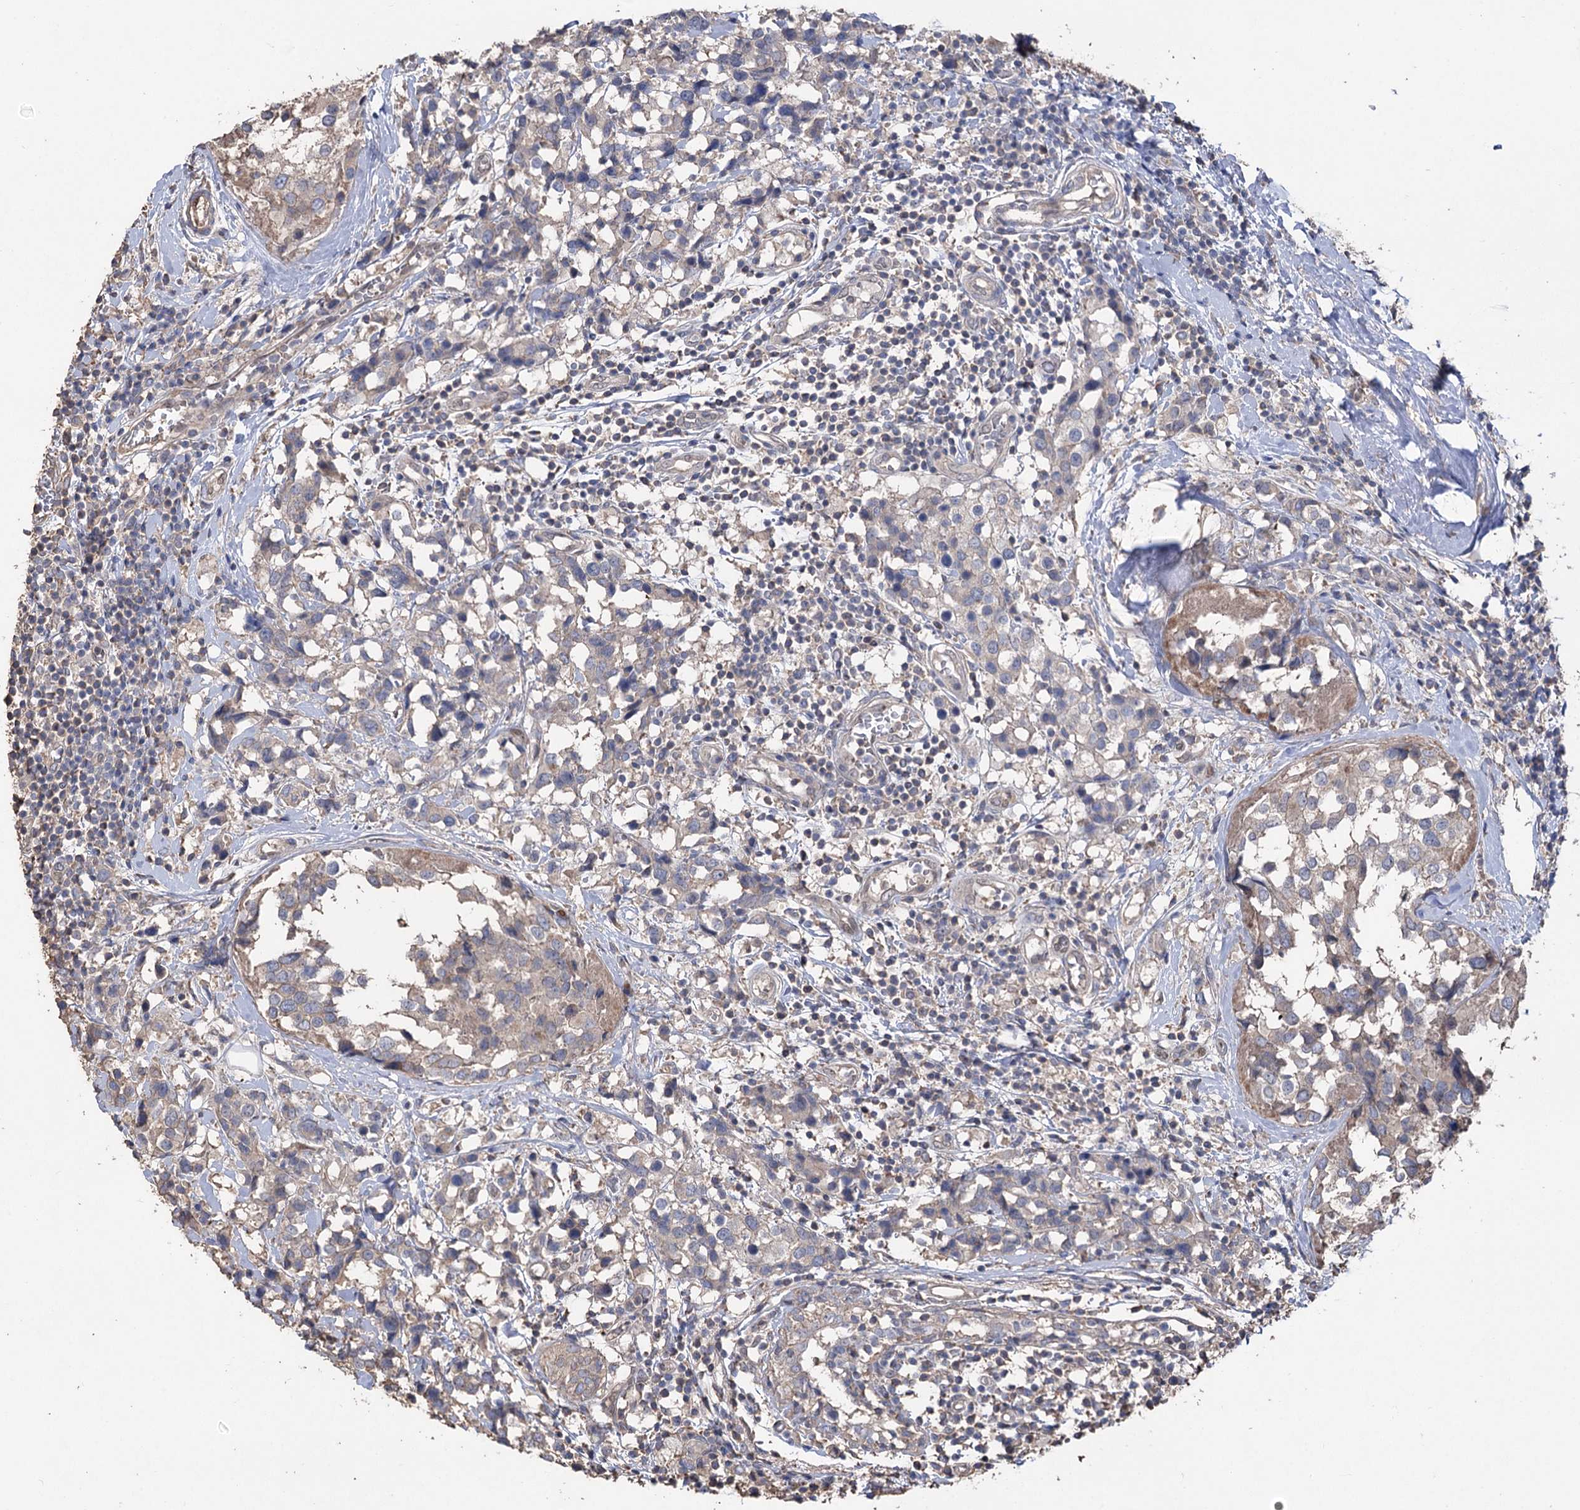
{"staining": {"intensity": "negative", "quantity": "none", "location": "none"}, "tissue": "breast cancer", "cell_type": "Tumor cells", "image_type": "cancer", "snomed": [{"axis": "morphology", "description": "Lobular carcinoma"}, {"axis": "topography", "description": "Breast"}], "caption": "Lobular carcinoma (breast) stained for a protein using immunohistochemistry (IHC) shows no expression tumor cells.", "gene": "FAM13B", "patient": {"sex": "female", "age": 59}}